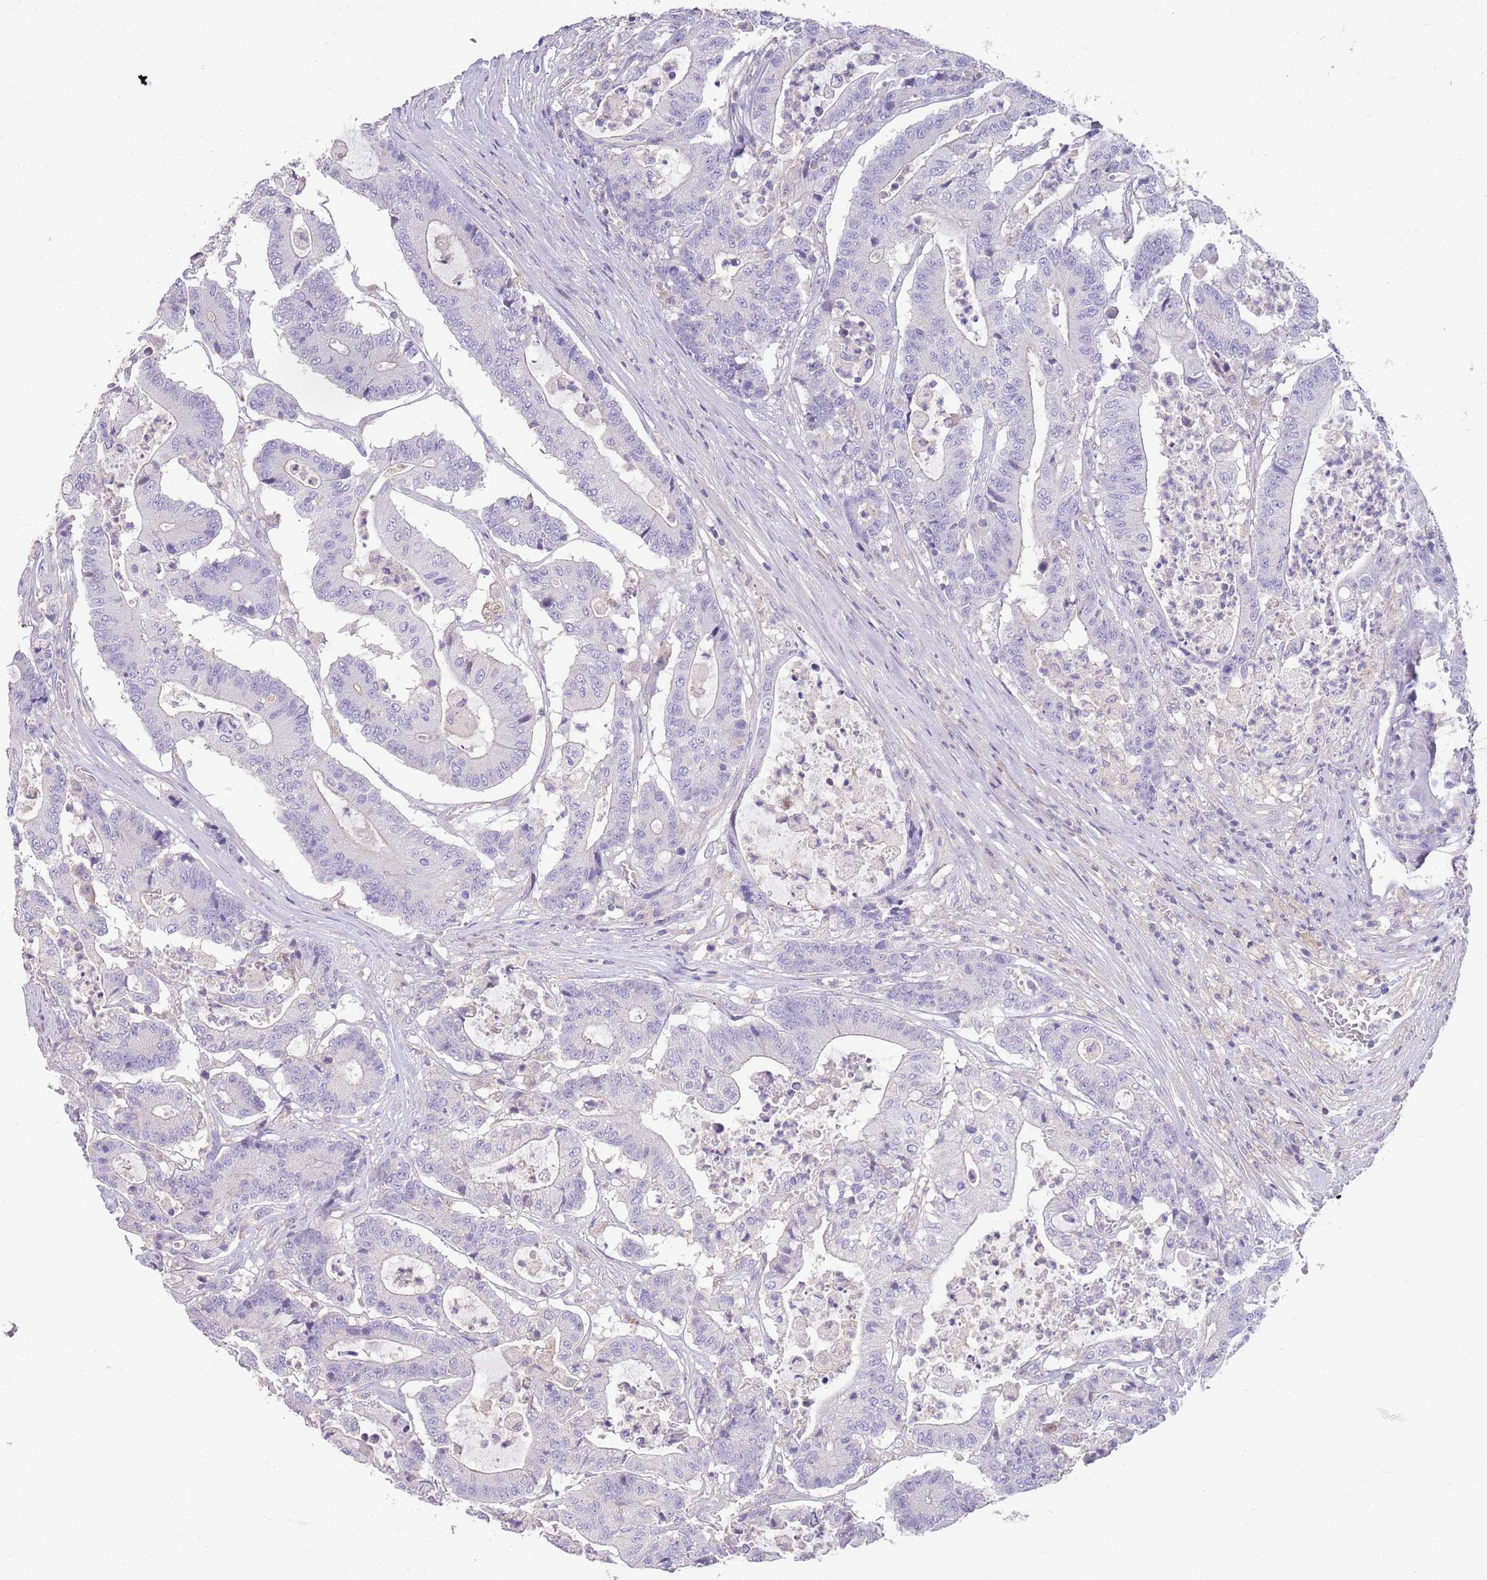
{"staining": {"intensity": "negative", "quantity": "none", "location": "none"}, "tissue": "colorectal cancer", "cell_type": "Tumor cells", "image_type": "cancer", "snomed": [{"axis": "morphology", "description": "Adenocarcinoma, NOS"}, {"axis": "topography", "description": "Colon"}], "caption": "IHC histopathology image of neoplastic tissue: colorectal adenocarcinoma stained with DAB exhibits no significant protein expression in tumor cells. The staining is performed using DAB (3,3'-diaminobenzidine) brown chromogen with nuclei counter-stained in using hematoxylin.", "gene": "SFTPA1", "patient": {"sex": "female", "age": 84}}